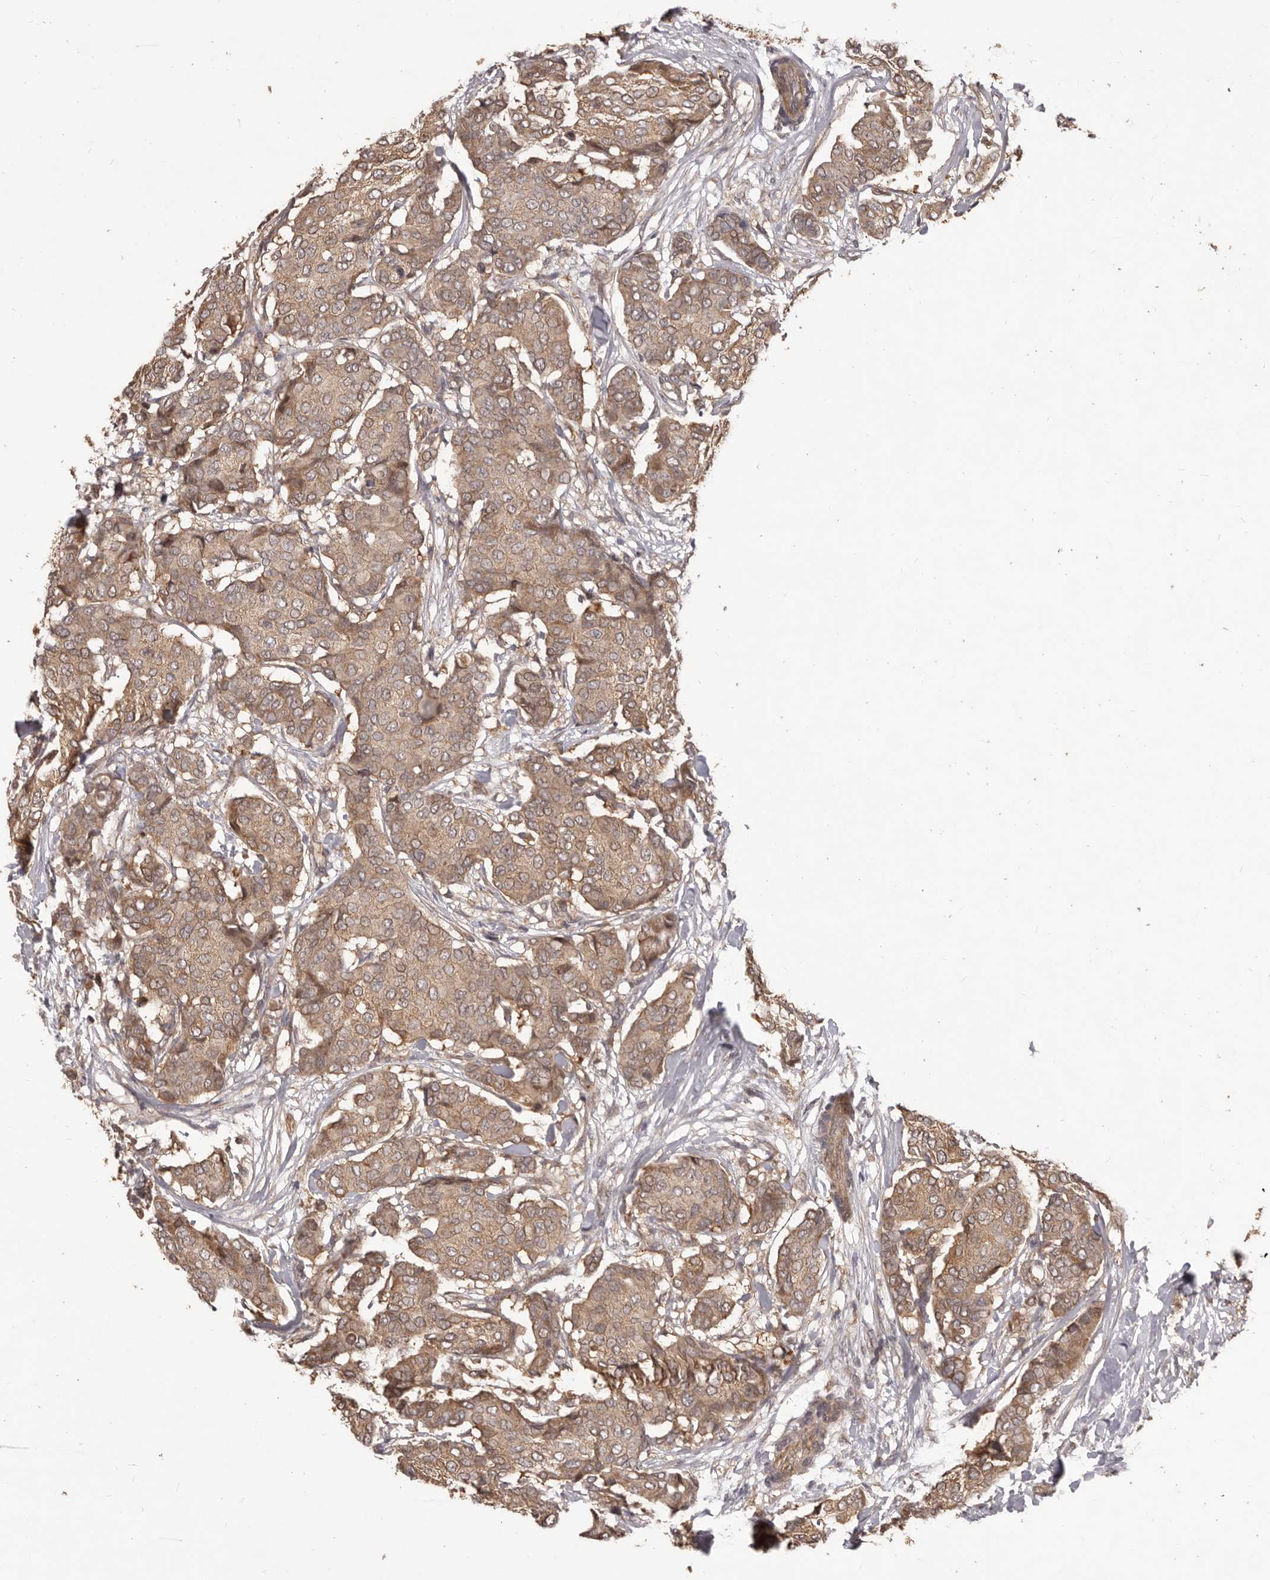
{"staining": {"intensity": "moderate", "quantity": ">75%", "location": "cytoplasmic/membranous"}, "tissue": "breast cancer", "cell_type": "Tumor cells", "image_type": "cancer", "snomed": [{"axis": "morphology", "description": "Duct carcinoma"}, {"axis": "topography", "description": "Breast"}], "caption": "Approximately >75% of tumor cells in human breast cancer (invasive ductal carcinoma) exhibit moderate cytoplasmic/membranous protein expression as visualized by brown immunohistochemical staining.", "gene": "MTO1", "patient": {"sex": "female", "age": 75}}